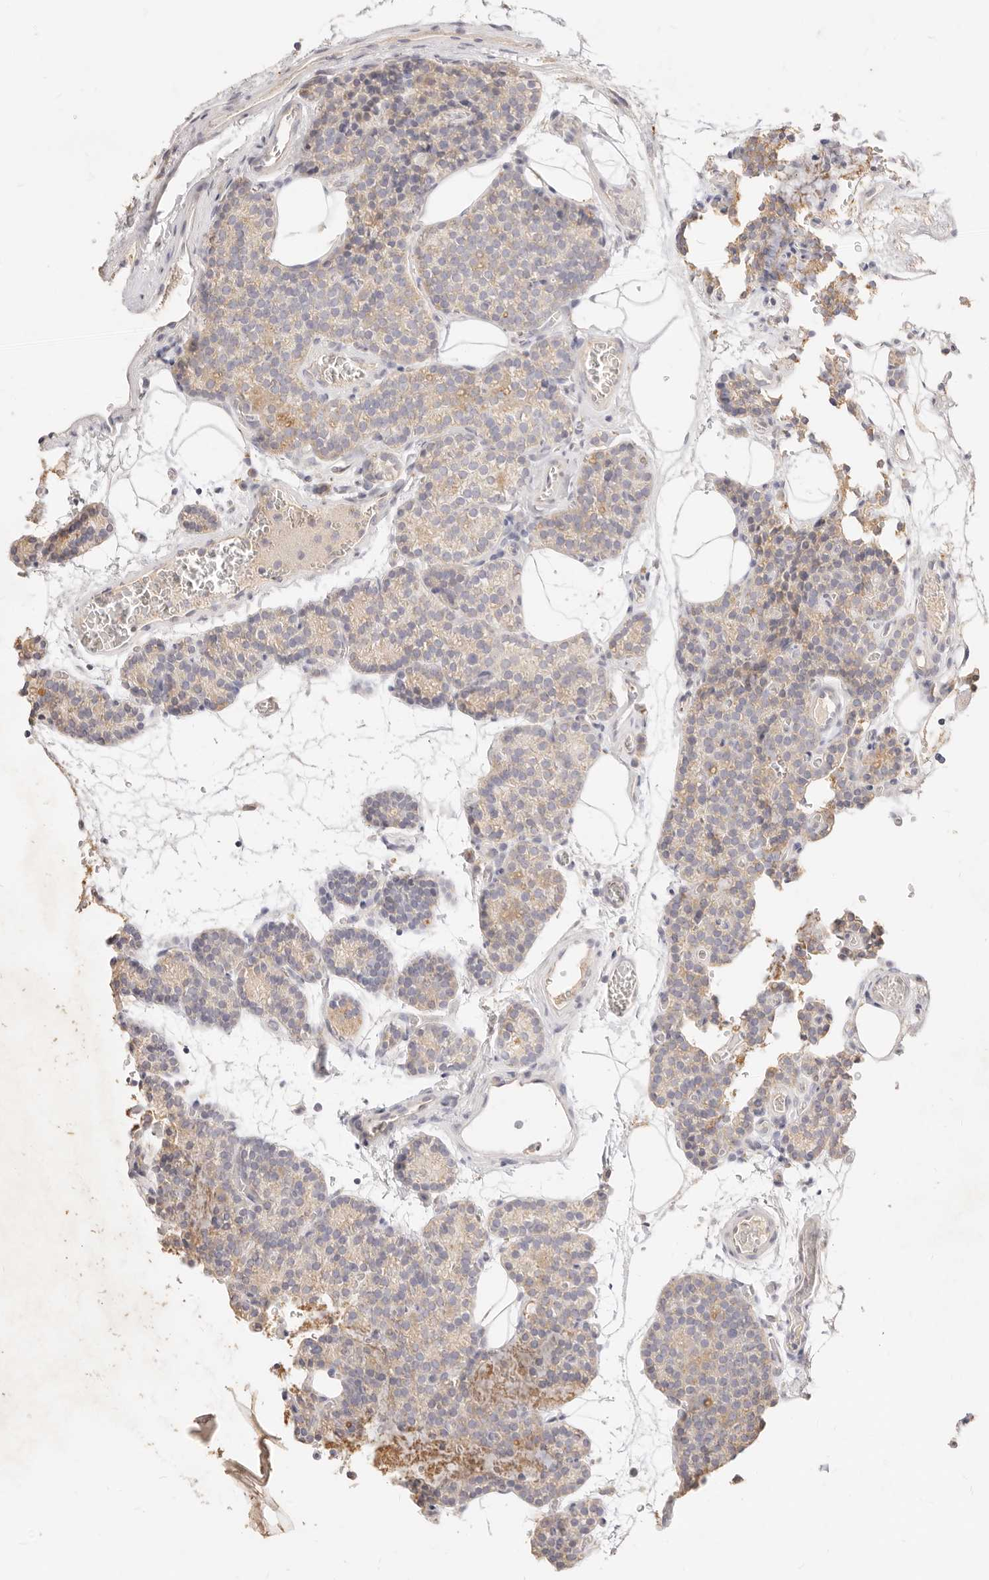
{"staining": {"intensity": "weak", "quantity": ">75%", "location": "cytoplasmic/membranous"}, "tissue": "parathyroid gland", "cell_type": "Glandular cells", "image_type": "normal", "snomed": [{"axis": "morphology", "description": "Normal tissue, NOS"}, {"axis": "topography", "description": "Parathyroid gland"}], "caption": "Glandular cells show low levels of weak cytoplasmic/membranous positivity in about >75% of cells in benign human parathyroid gland. Using DAB (brown) and hematoxylin (blue) stains, captured at high magnification using brightfield microscopy.", "gene": "ACOX1", "patient": {"sex": "female", "age": 64}}